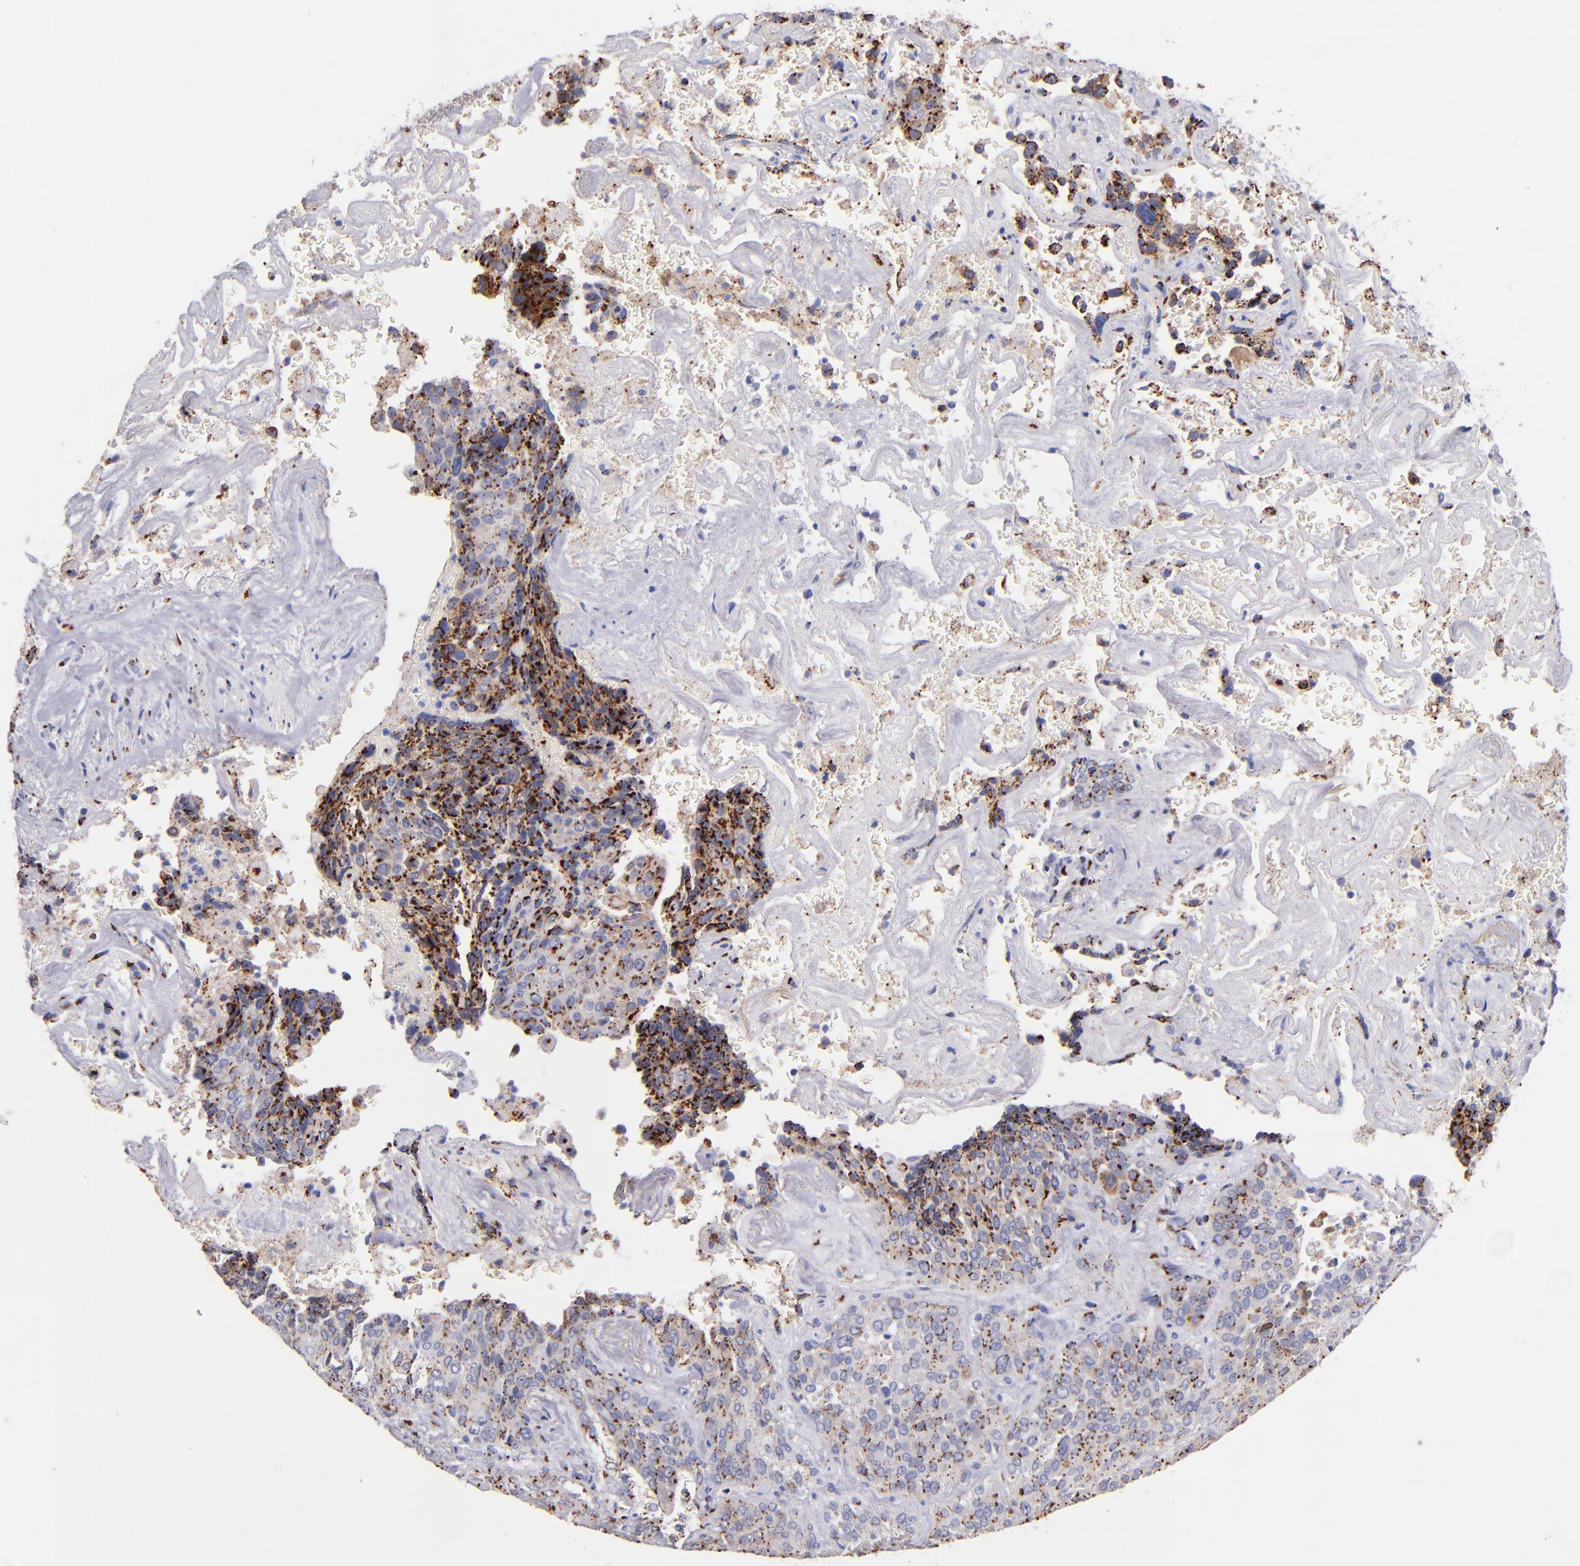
{"staining": {"intensity": "moderate", "quantity": "25%-75%", "location": "cytoplasmic/membranous"}, "tissue": "lung cancer", "cell_type": "Tumor cells", "image_type": "cancer", "snomed": [{"axis": "morphology", "description": "Squamous cell carcinoma, NOS"}, {"axis": "topography", "description": "Lung"}], "caption": "Immunohistochemical staining of human lung cancer (squamous cell carcinoma) reveals medium levels of moderate cytoplasmic/membranous expression in approximately 25%-75% of tumor cells.", "gene": "GOLIM4", "patient": {"sex": "male", "age": 54}}